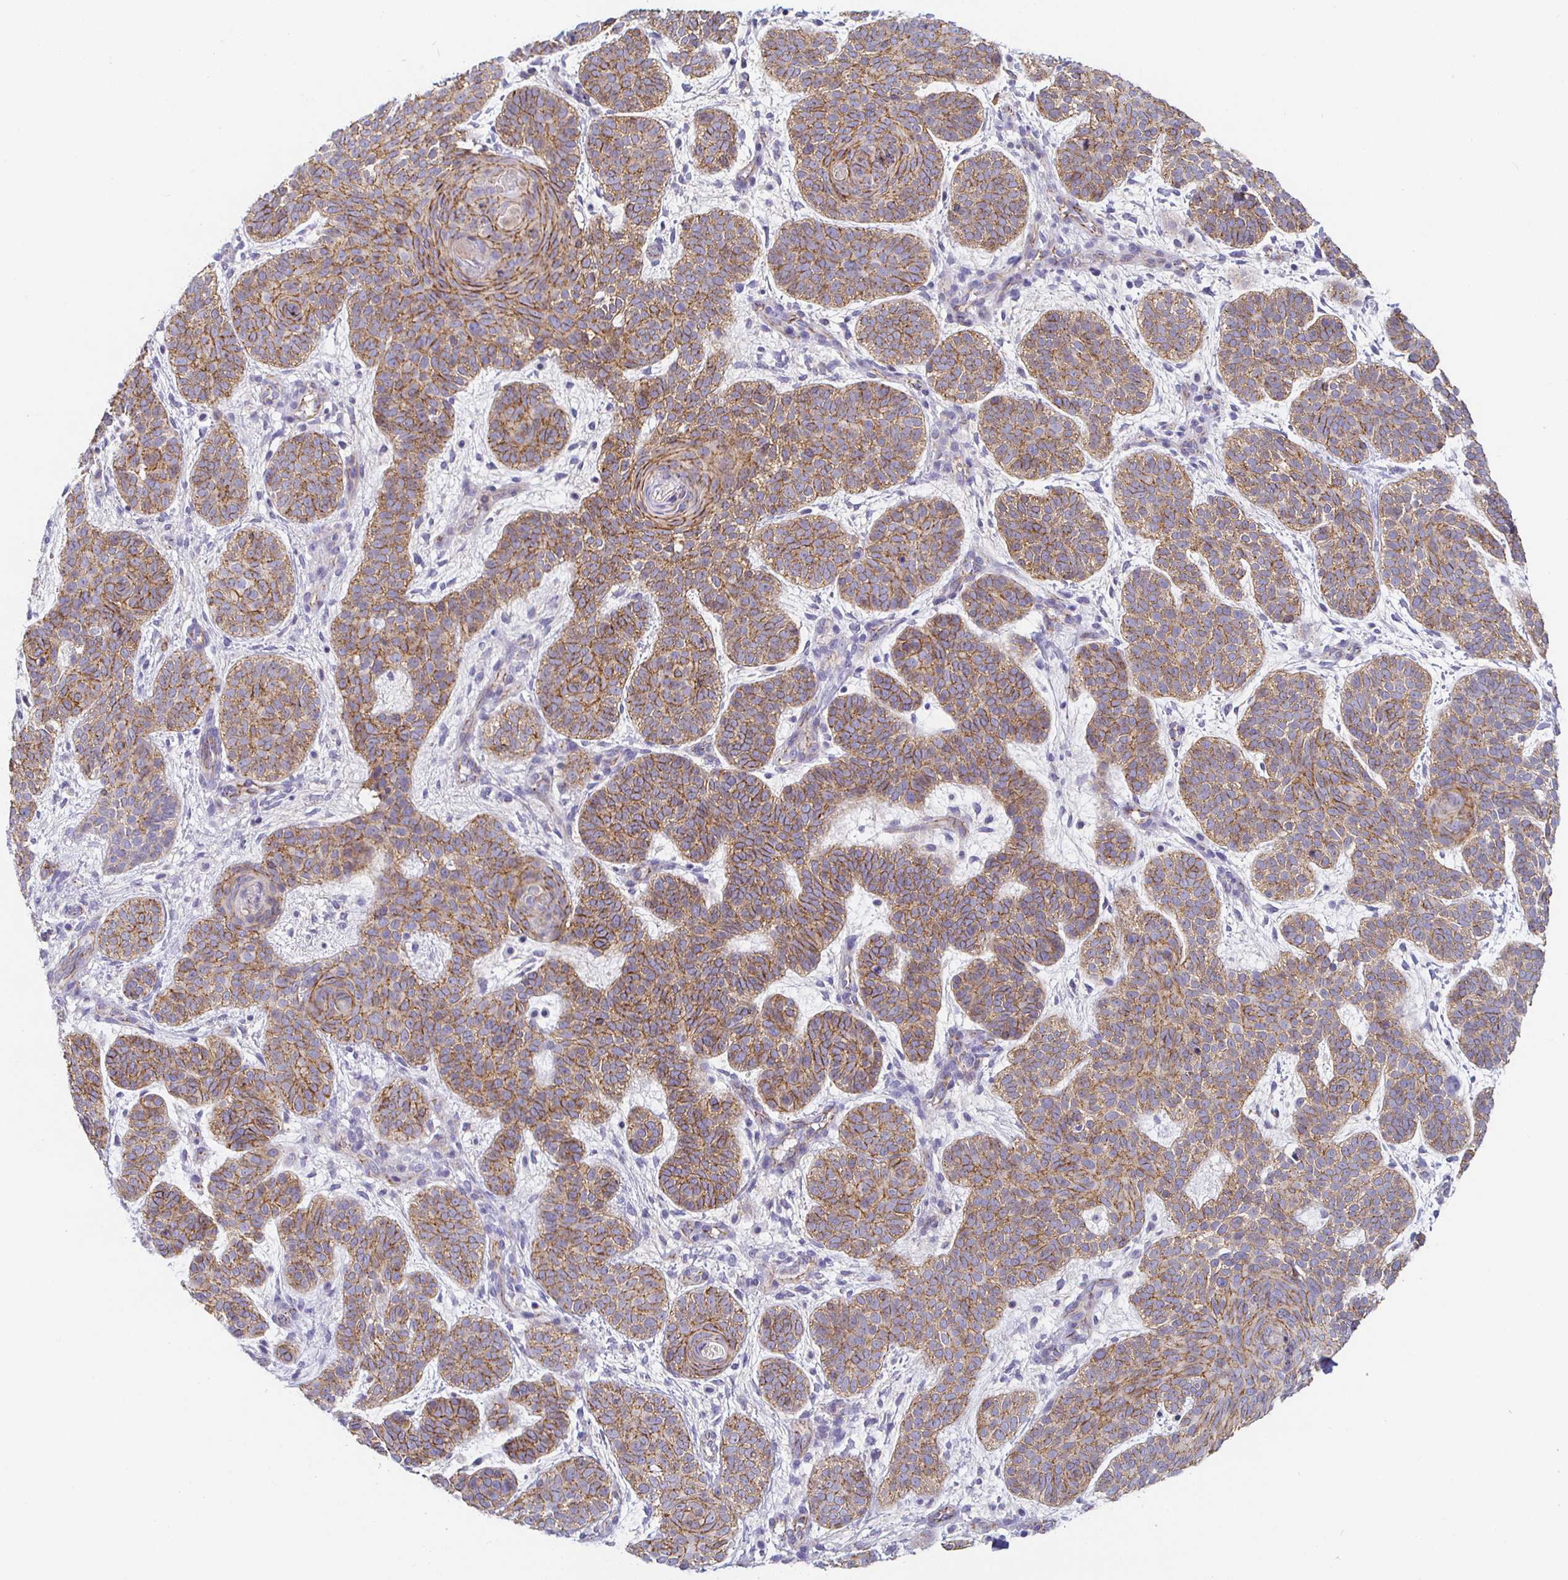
{"staining": {"intensity": "moderate", "quantity": ">75%", "location": "cytoplasmic/membranous"}, "tissue": "skin cancer", "cell_type": "Tumor cells", "image_type": "cancer", "snomed": [{"axis": "morphology", "description": "Basal cell carcinoma"}, {"axis": "topography", "description": "Skin"}], "caption": "An image of skin cancer stained for a protein demonstrates moderate cytoplasmic/membranous brown staining in tumor cells. (brown staining indicates protein expression, while blue staining denotes nuclei).", "gene": "PIWIL3", "patient": {"sex": "female", "age": 82}}